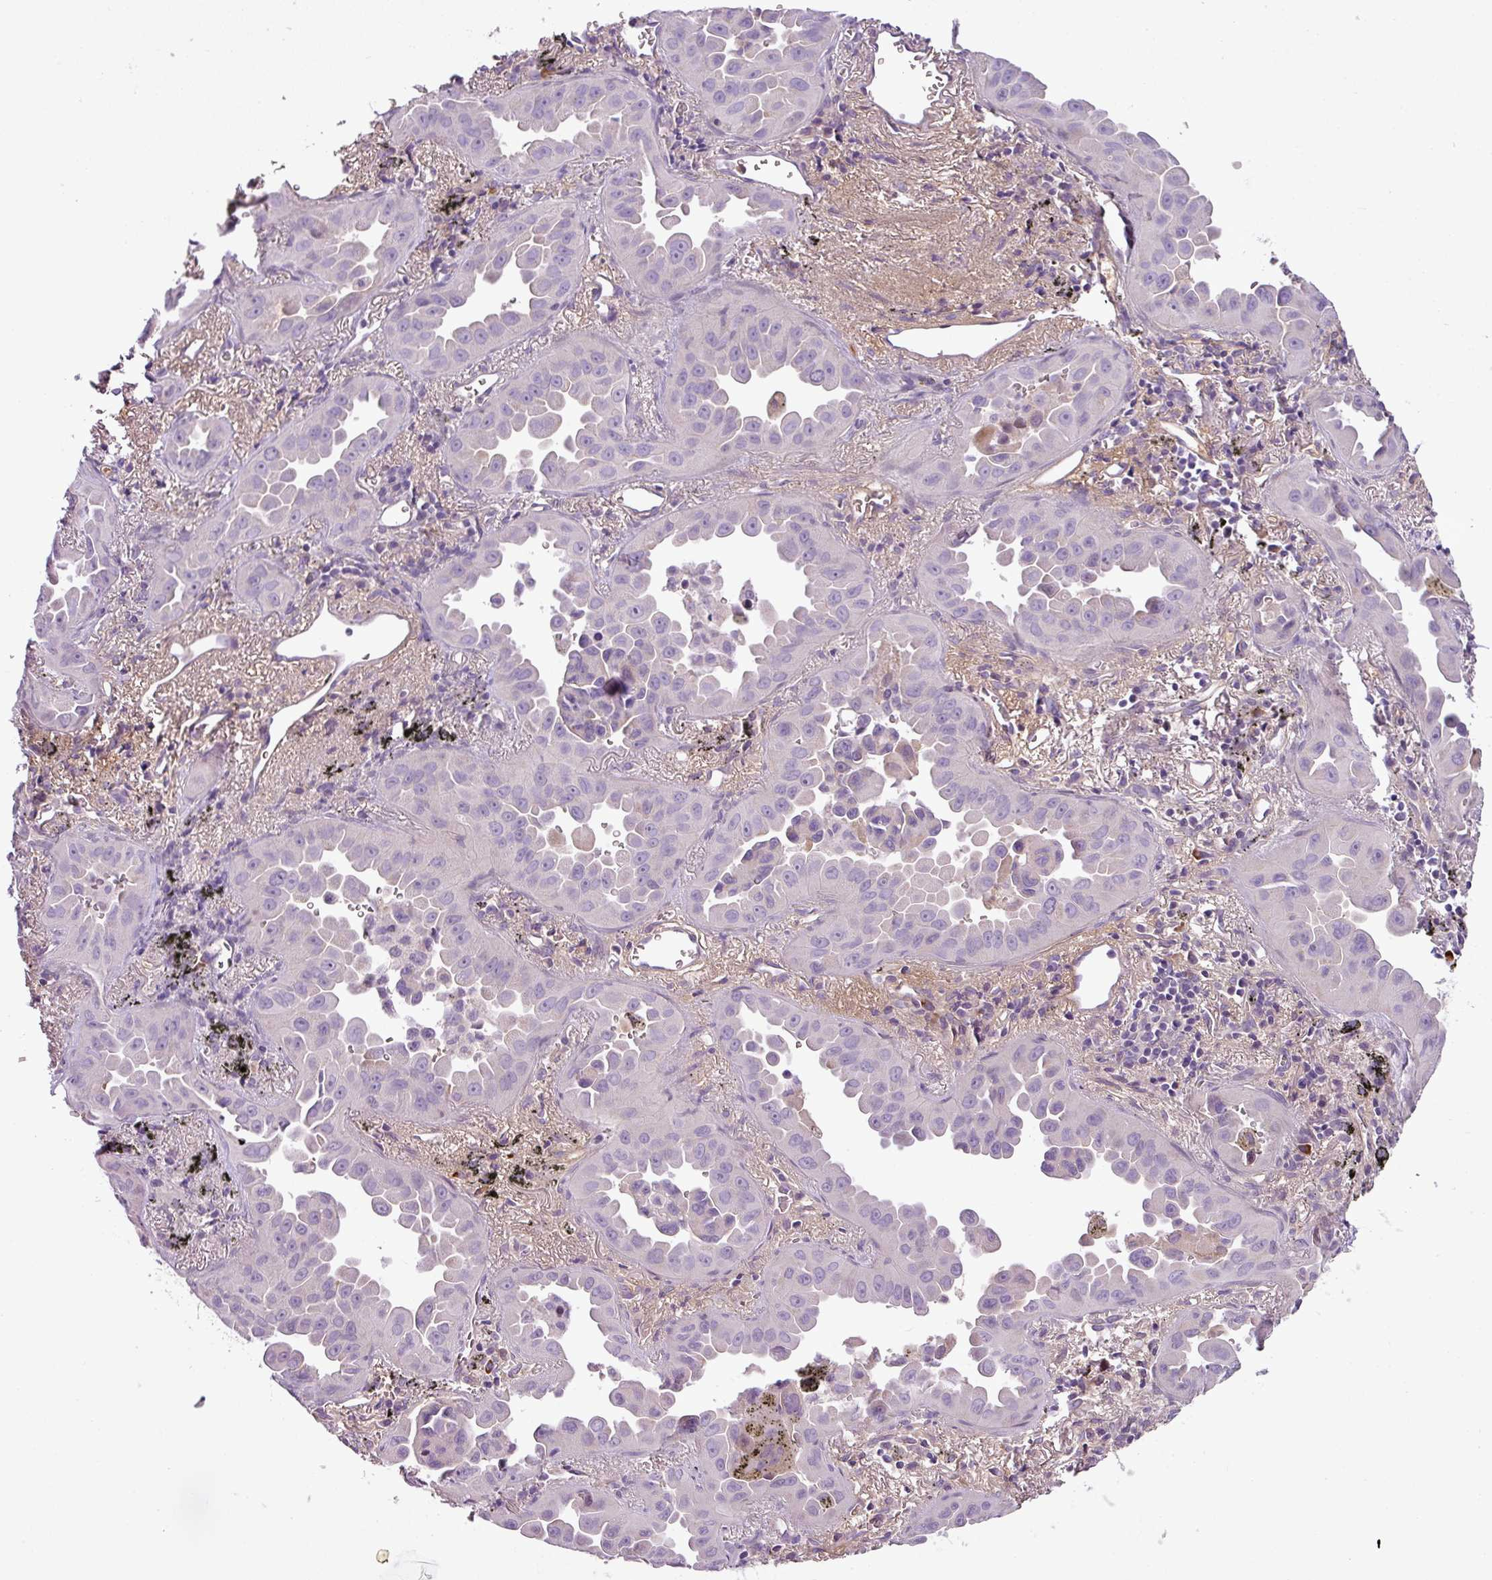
{"staining": {"intensity": "weak", "quantity": "<25%", "location": "cytoplasmic/membranous"}, "tissue": "lung cancer", "cell_type": "Tumor cells", "image_type": "cancer", "snomed": [{"axis": "morphology", "description": "Adenocarcinoma, NOS"}, {"axis": "topography", "description": "Lung"}], "caption": "Immunohistochemistry (IHC) of lung adenocarcinoma reveals no positivity in tumor cells.", "gene": "C4B", "patient": {"sex": "male", "age": 68}}